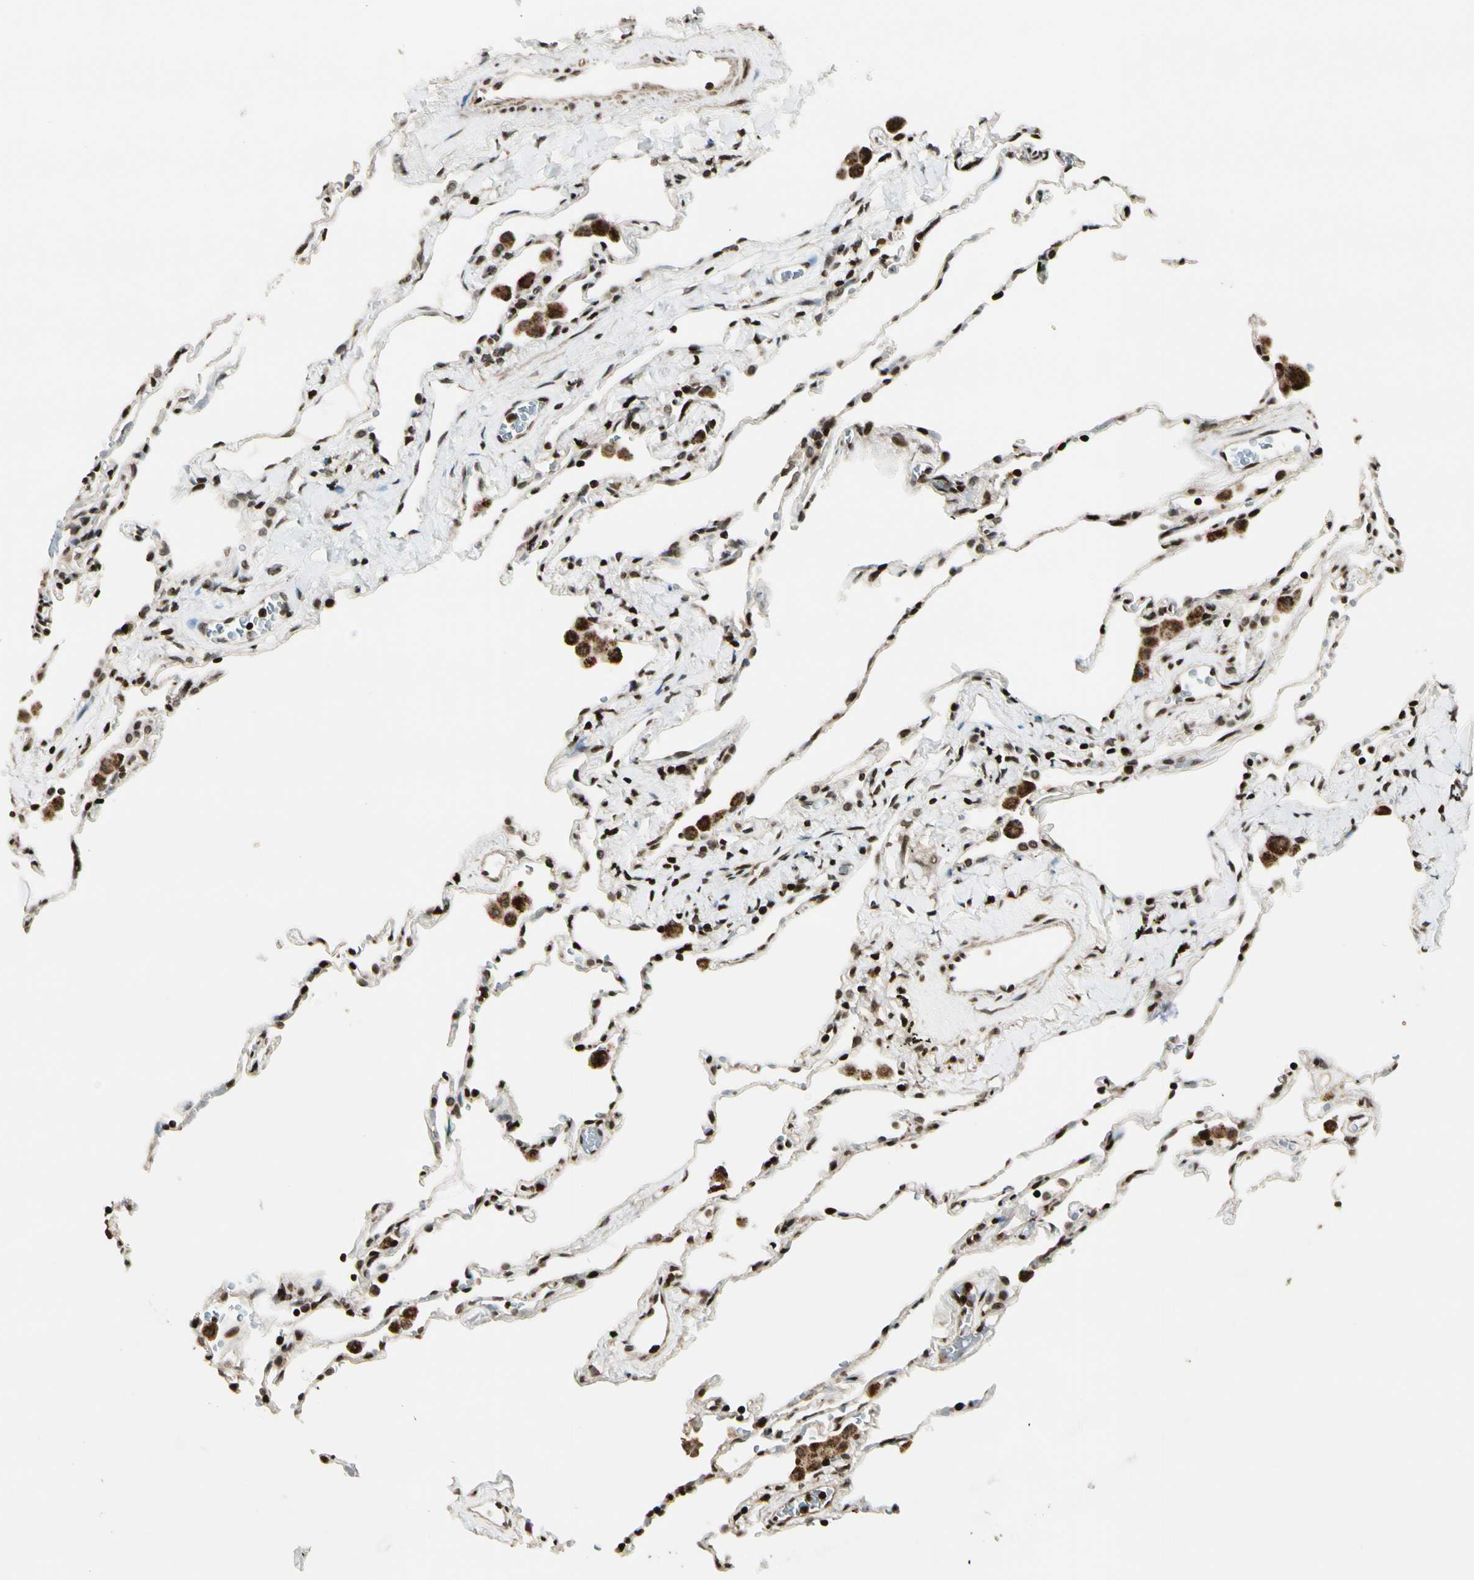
{"staining": {"intensity": "strong", "quantity": ">75%", "location": "nuclear"}, "tissue": "lung", "cell_type": "Alveolar cells", "image_type": "normal", "snomed": [{"axis": "morphology", "description": "Normal tissue, NOS"}, {"axis": "topography", "description": "Lung"}], "caption": "A photomicrograph showing strong nuclear positivity in approximately >75% of alveolar cells in normal lung, as visualized by brown immunohistochemical staining.", "gene": "TSHZ3", "patient": {"sex": "male", "age": 59}}